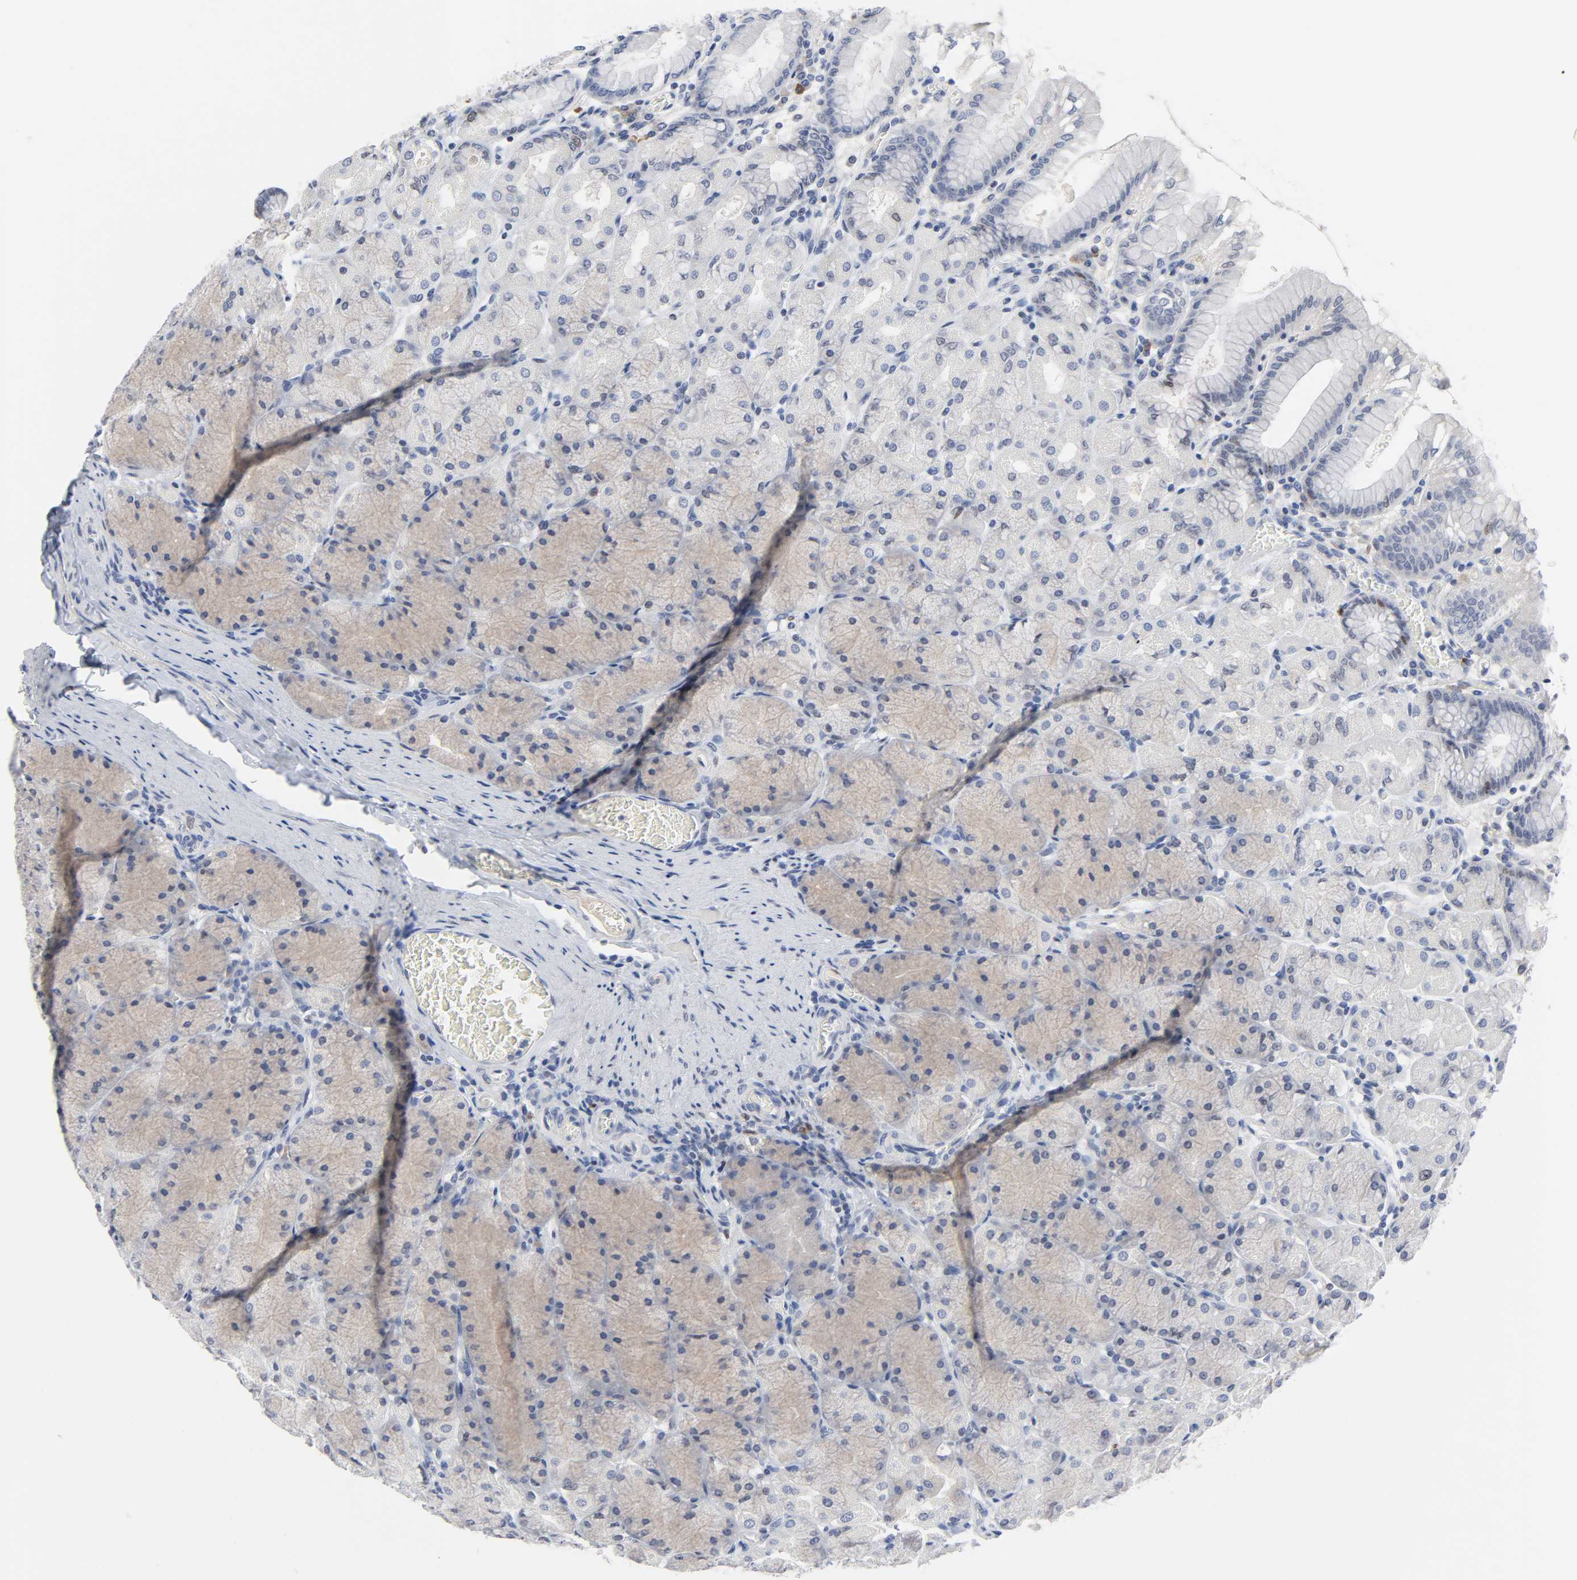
{"staining": {"intensity": "weak", "quantity": "25%-75%", "location": "cytoplasmic/membranous,nuclear"}, "tissue": "stomach", "cell_type": "Glandular cells", "image_type": "normal", "snomed": [{"axis": "morphology", "description": "Normal tissue, NOS"}, {"axis": "topography", "description": "Stomach, upper"}], "caption": "An IHC image of normal tissue is shown. Protein staining in brown labels weak cytoplasmic/membranous,nuclear positivity in stomach within glandular cells.", "gene": "WEE1", "patient": {"sex": "female", "age": 56}}